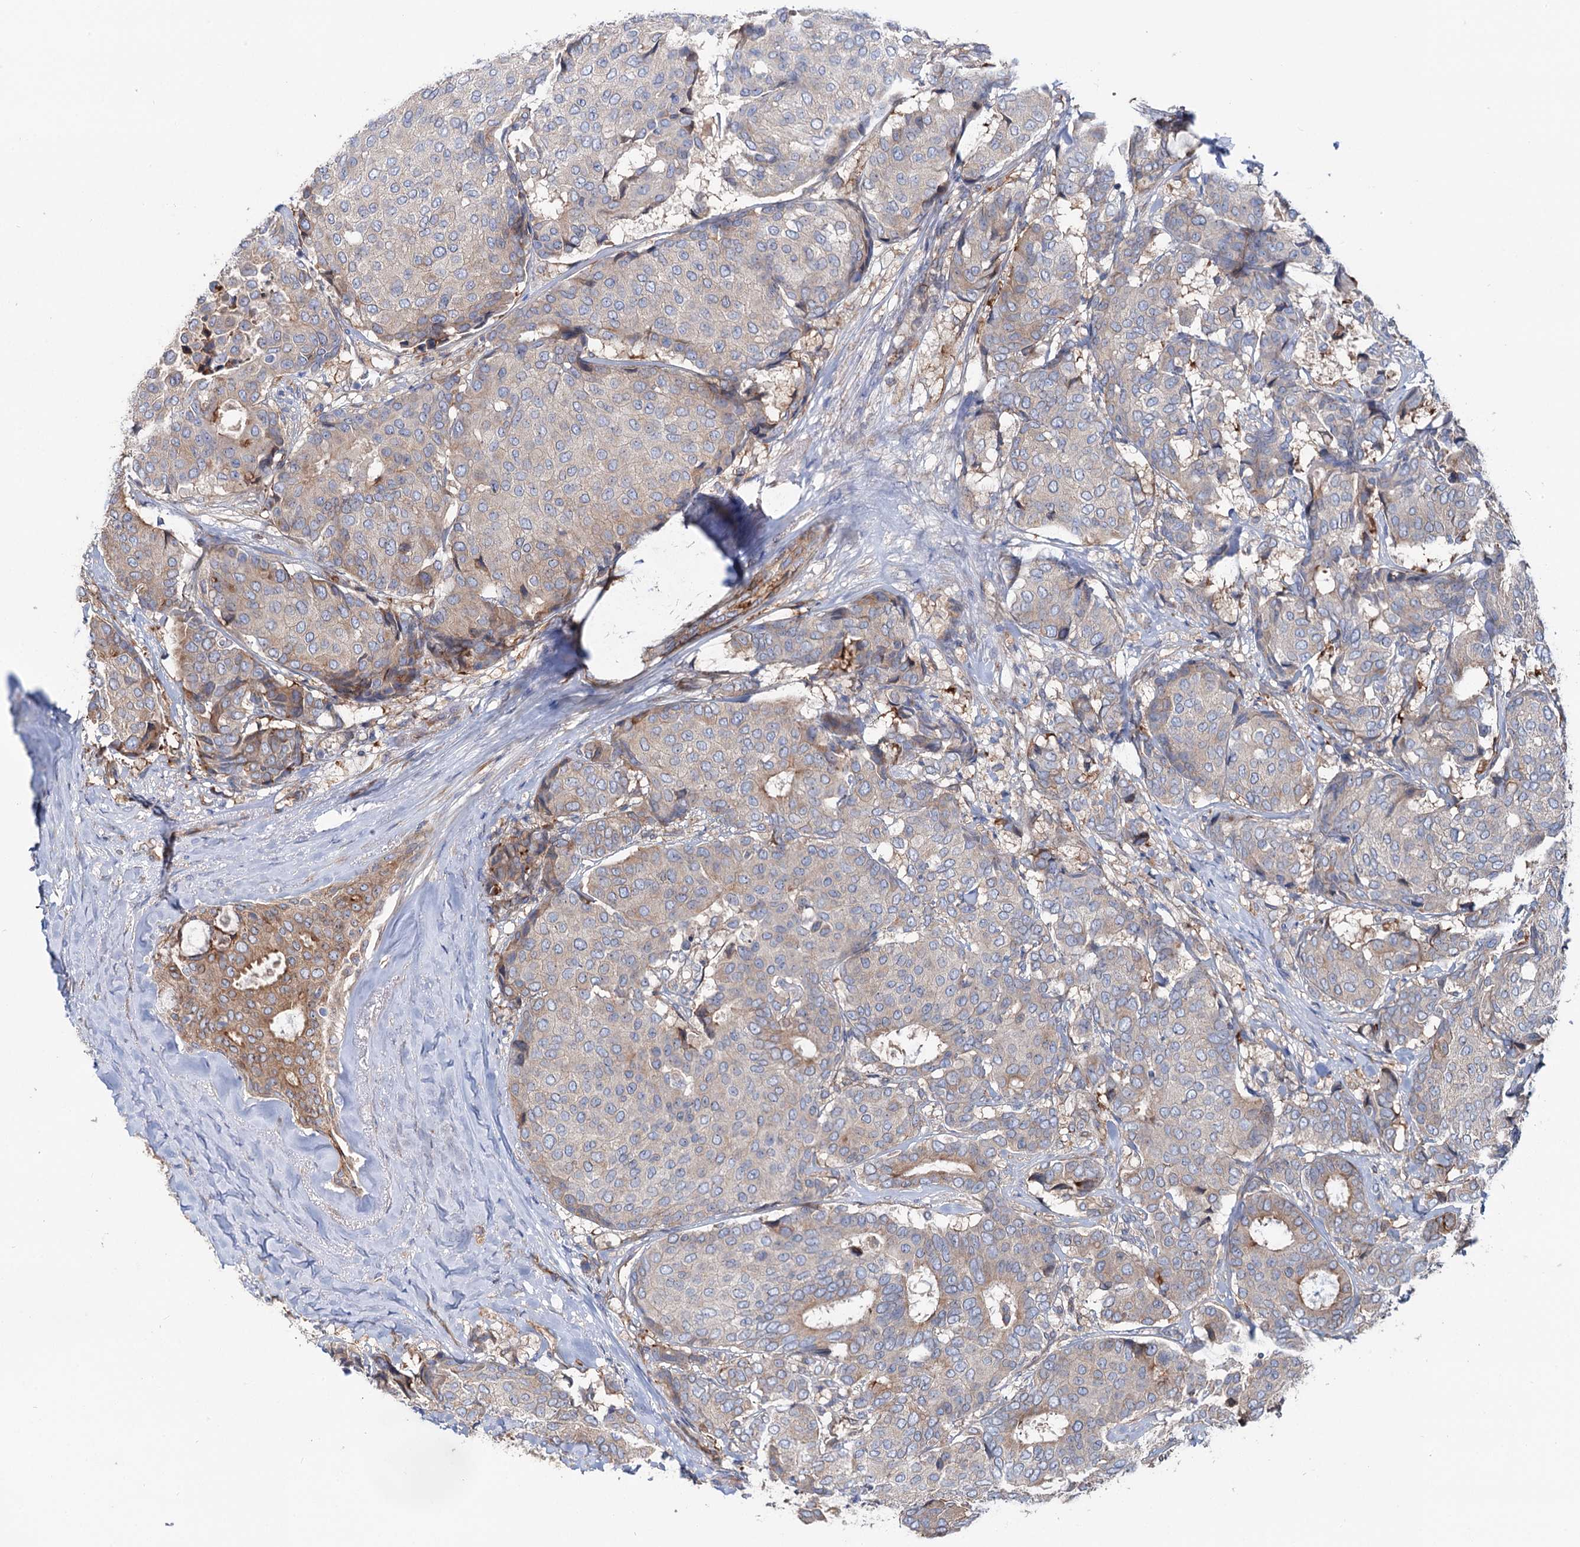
{"staining": {"intensity": "weak", "quantity": "25%-75%", "location": "cytoplasmic/membranous"}, "tissue": "breast cancer", "cell_type": "Tumor cells", "image_type": "cancer", "snomed": [{"axis": "morphology", "description": "Duct carcinoma"}, {"axis": "topography", "description": "Breast"}], "caption": "Protein expression by immunohistochemistry (IHC) shows weak cytoplasmic/membranous expression in approximately 25%-75% of tumor cells in invasive ductal carcinoma (breast).", "gene": "PTDSS2", "patient": {"sex": "female", "age": 75}}